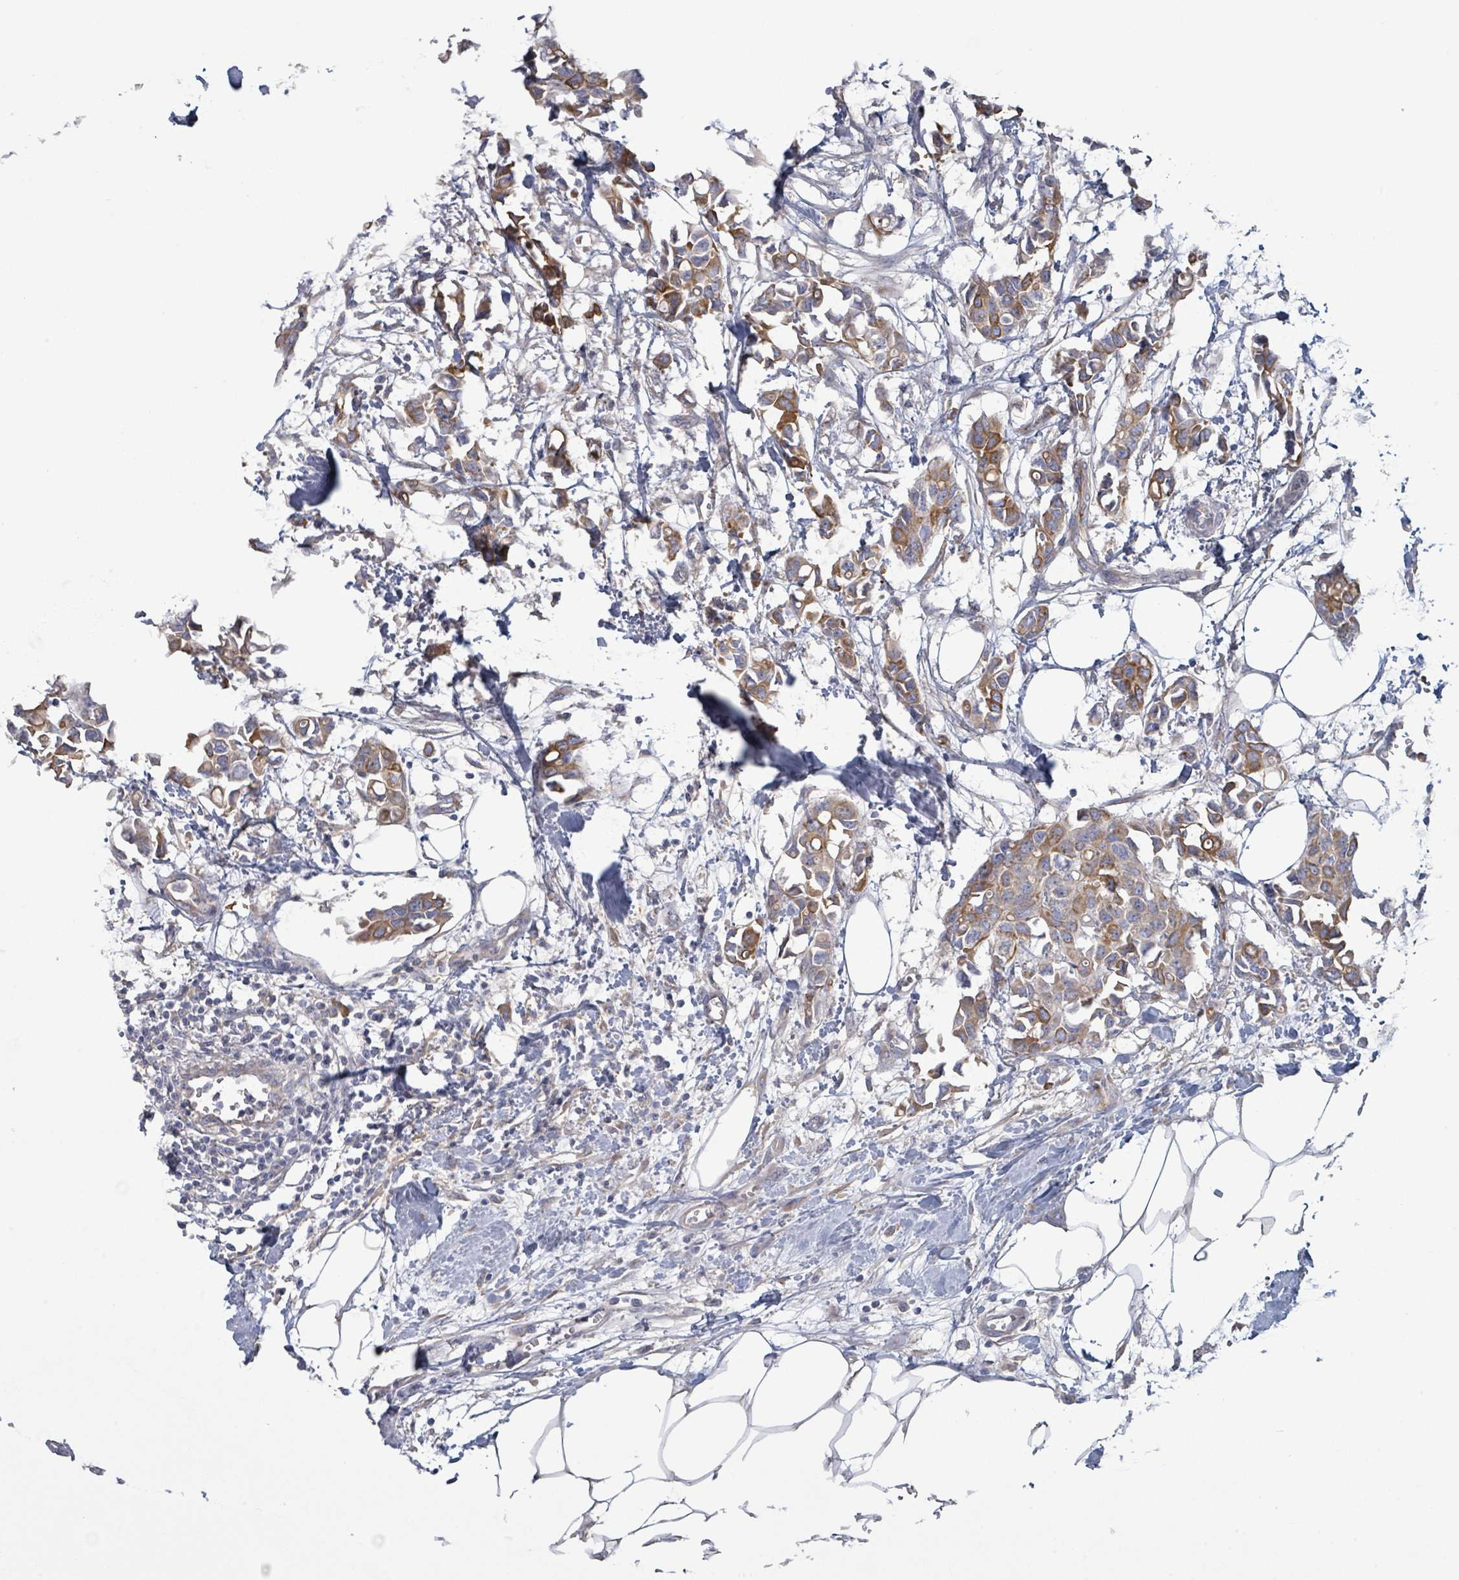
{"staining": {"intensity": "moderate", "quantity": ">75%", "location": "cytoplasmic/membranous"}, "tissue": "breast cancer", "cell_type": "Tumor cells", "image_type": "cancer", "snomed": [{"axis": "morphology", "description": "Duct carcinoma"}, {"axis": "topography", "description": "Breast"}], "caption": "A brown stain shows moderate cytoplasmic/membranous staining of a protein in breast invasive ductal carcinoma tumor cells. Using DAB (3,3'-diaminobenzidine) (brown) and hematoxylin (blue) stains, captured at high magnification using brightfield microscopy.", "gene": "COL13A1", "patient": {"sex": "female", "age": 41}}